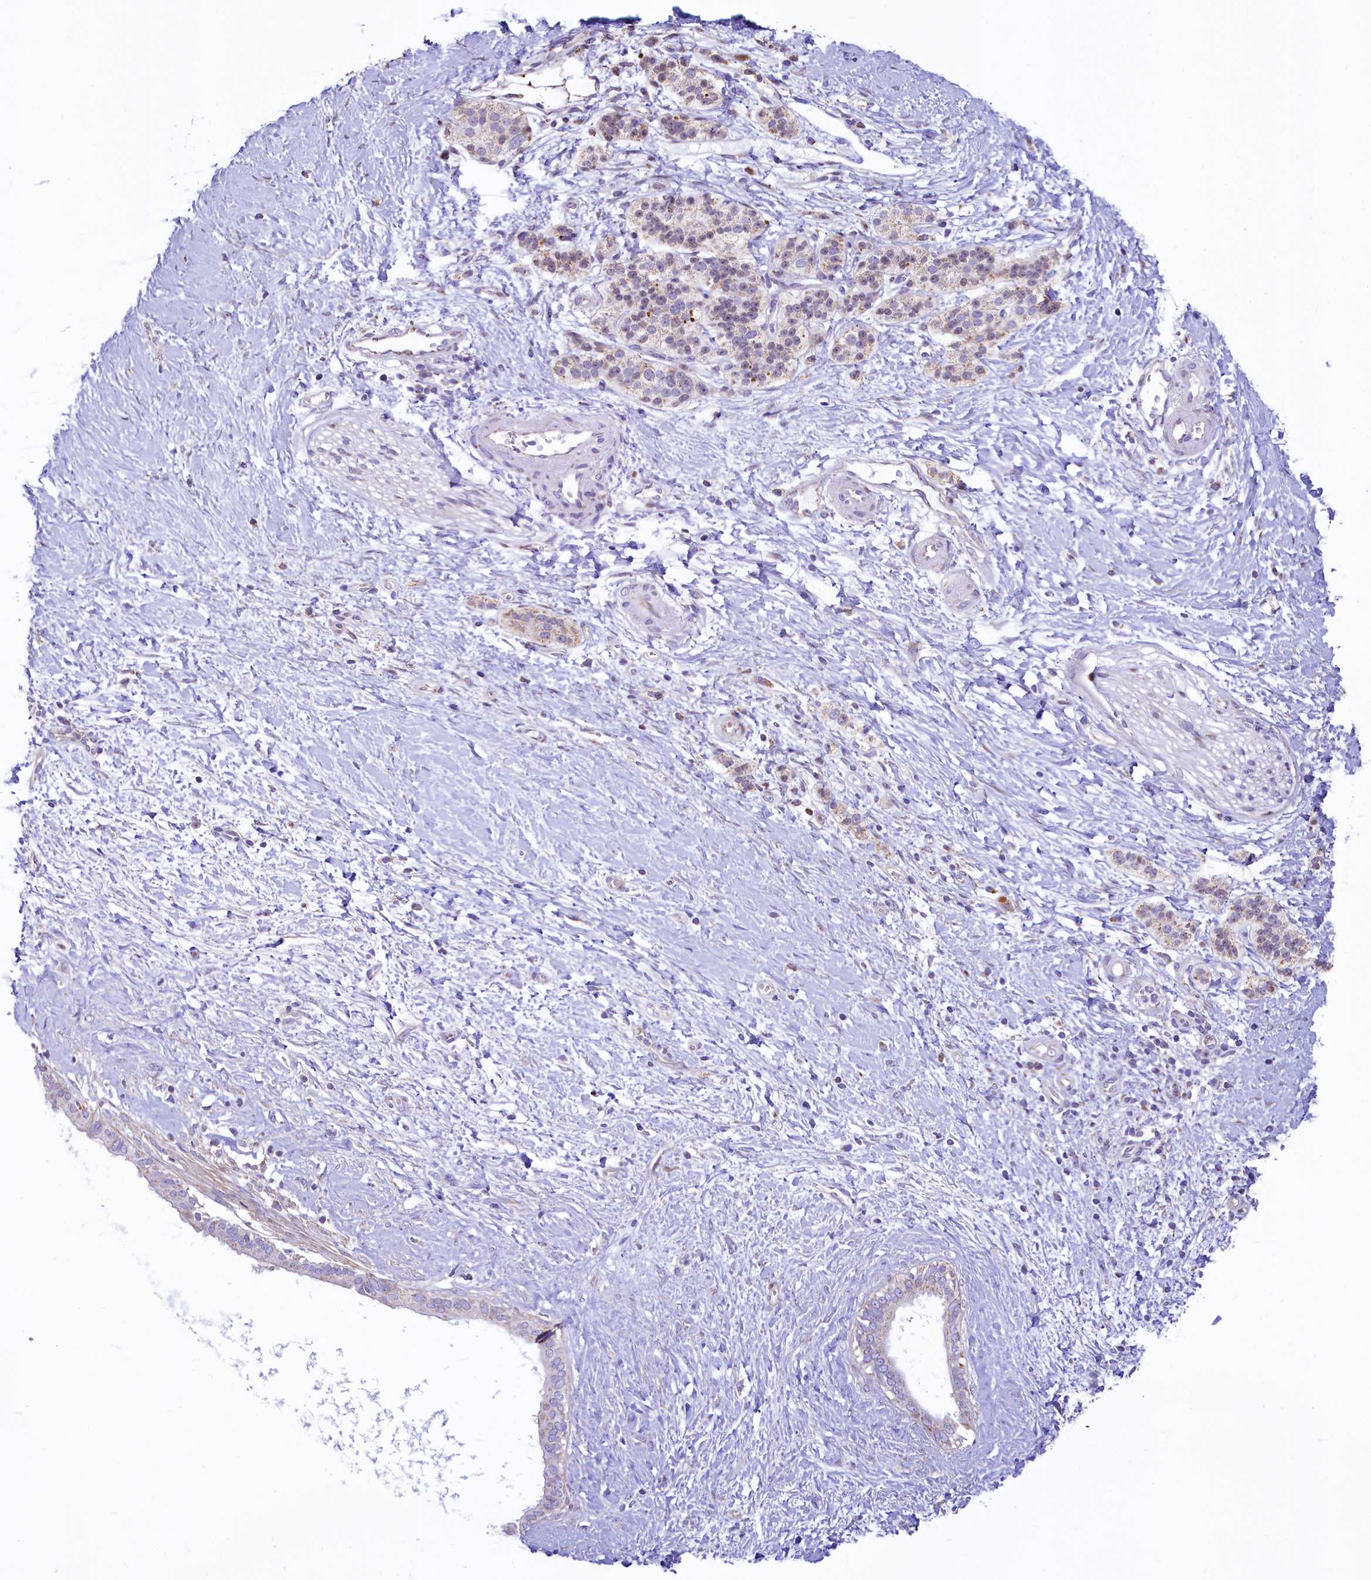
{"staining": {"intensity": "negative", "quantity": "none", "location": "none"}, "tissue": "pancreatic cancer", "cell_type": "Tumor cells", "image_type": "cancer", "snomed": [{"axis": "morphology", "description": "Adenocarcinoma, NOS"}, {"axis": "topography", "description": "Pancreas"}], "caption": "A histopathology image of human adenocarcinoma (pancreatic) is negative for staining in tumor cells.", "gene": "VWCE", "patient": {"sex": "male", "age": 50}}